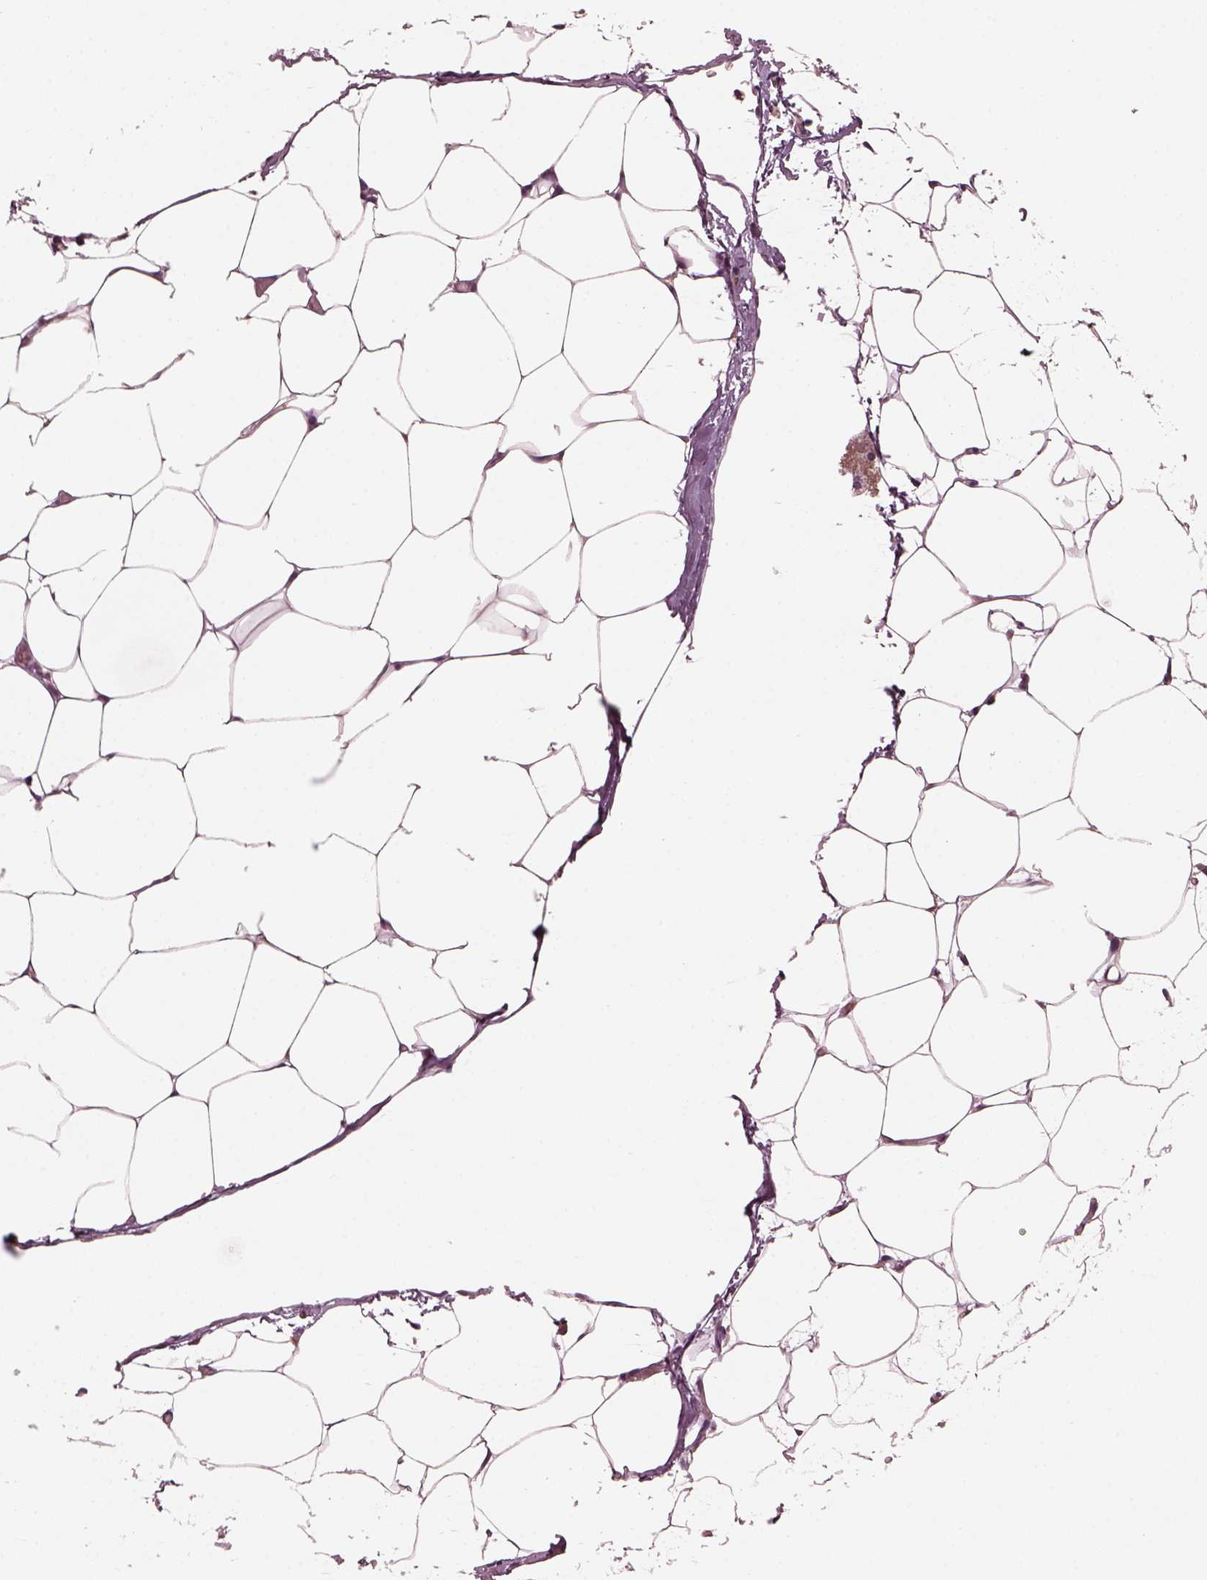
{"staining": {"intensity": "negative", "quantity": "none", "location": "none"}, "tissue": "adipose tissue", "cell_type": "Adipocytes", "image_type": "normal", "snomed": [{"axis": "morphology", "description": "Normal tissue, NOS"}, {"axis": "topography", "description": "Adipose tissue"}], "caption": "A histopathology image of adipose tissue stained for a protein reveals no brown staining in adipocytes.", "gene": "TSKS", "patient": {"sex": "male", "age": 57}}